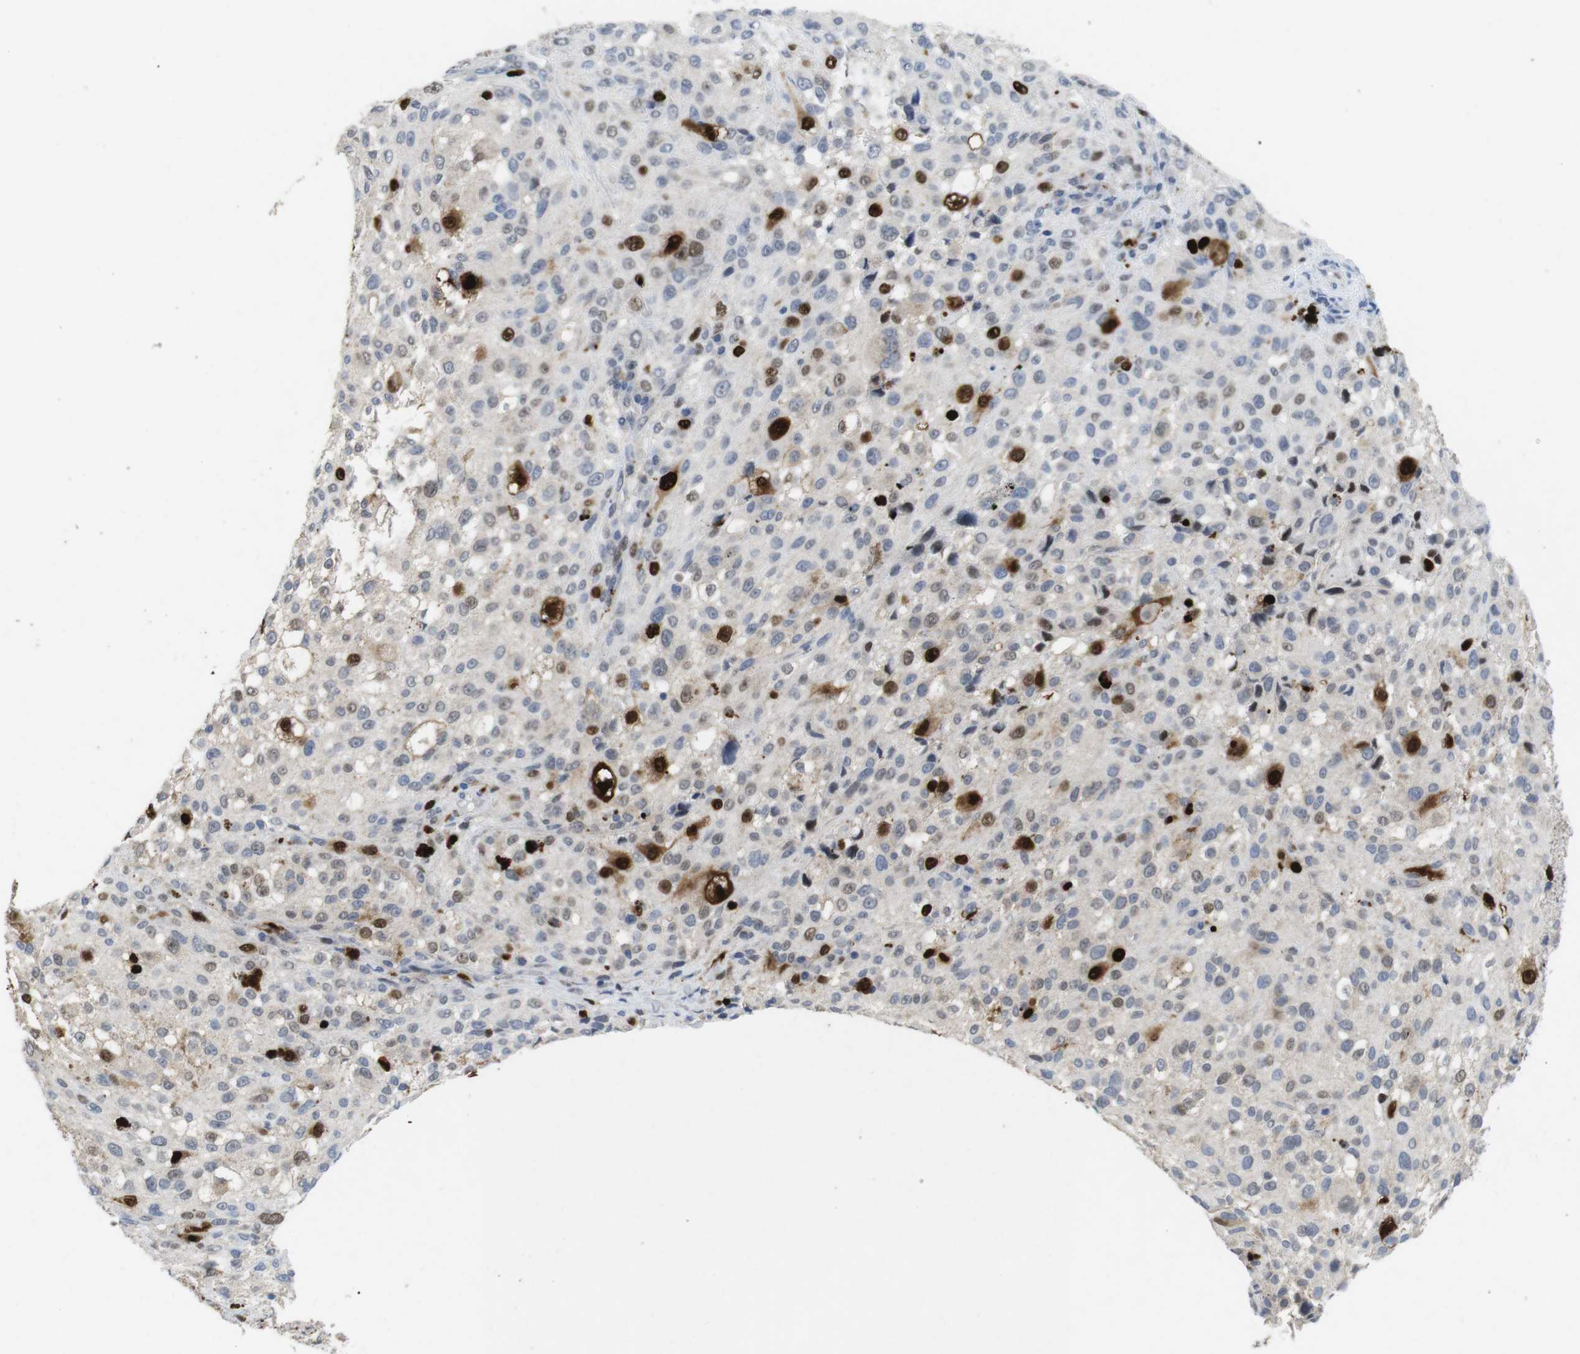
{"staining": {"intensity": "strong", "quantity": "<25%", "location": "nuclear"}, "tissue": "melanoma", "cell_type": "Tumor cells", "image_type": "cancer", "snomed": [{"axis": "morphology", "description": "Necrosis, NOS"}, {"axis": "morphology", "description": "Malignant melanoma, NOS"}, {"axis": "topography", "description": "Skin"}], "caption": "Strong nuclear staining for a protein is identified in about <25% of tumor cells of melanoma using immunohistochemistry.", "gene": "KPNA2", "patient": {"sex": "female", "age": 87}}